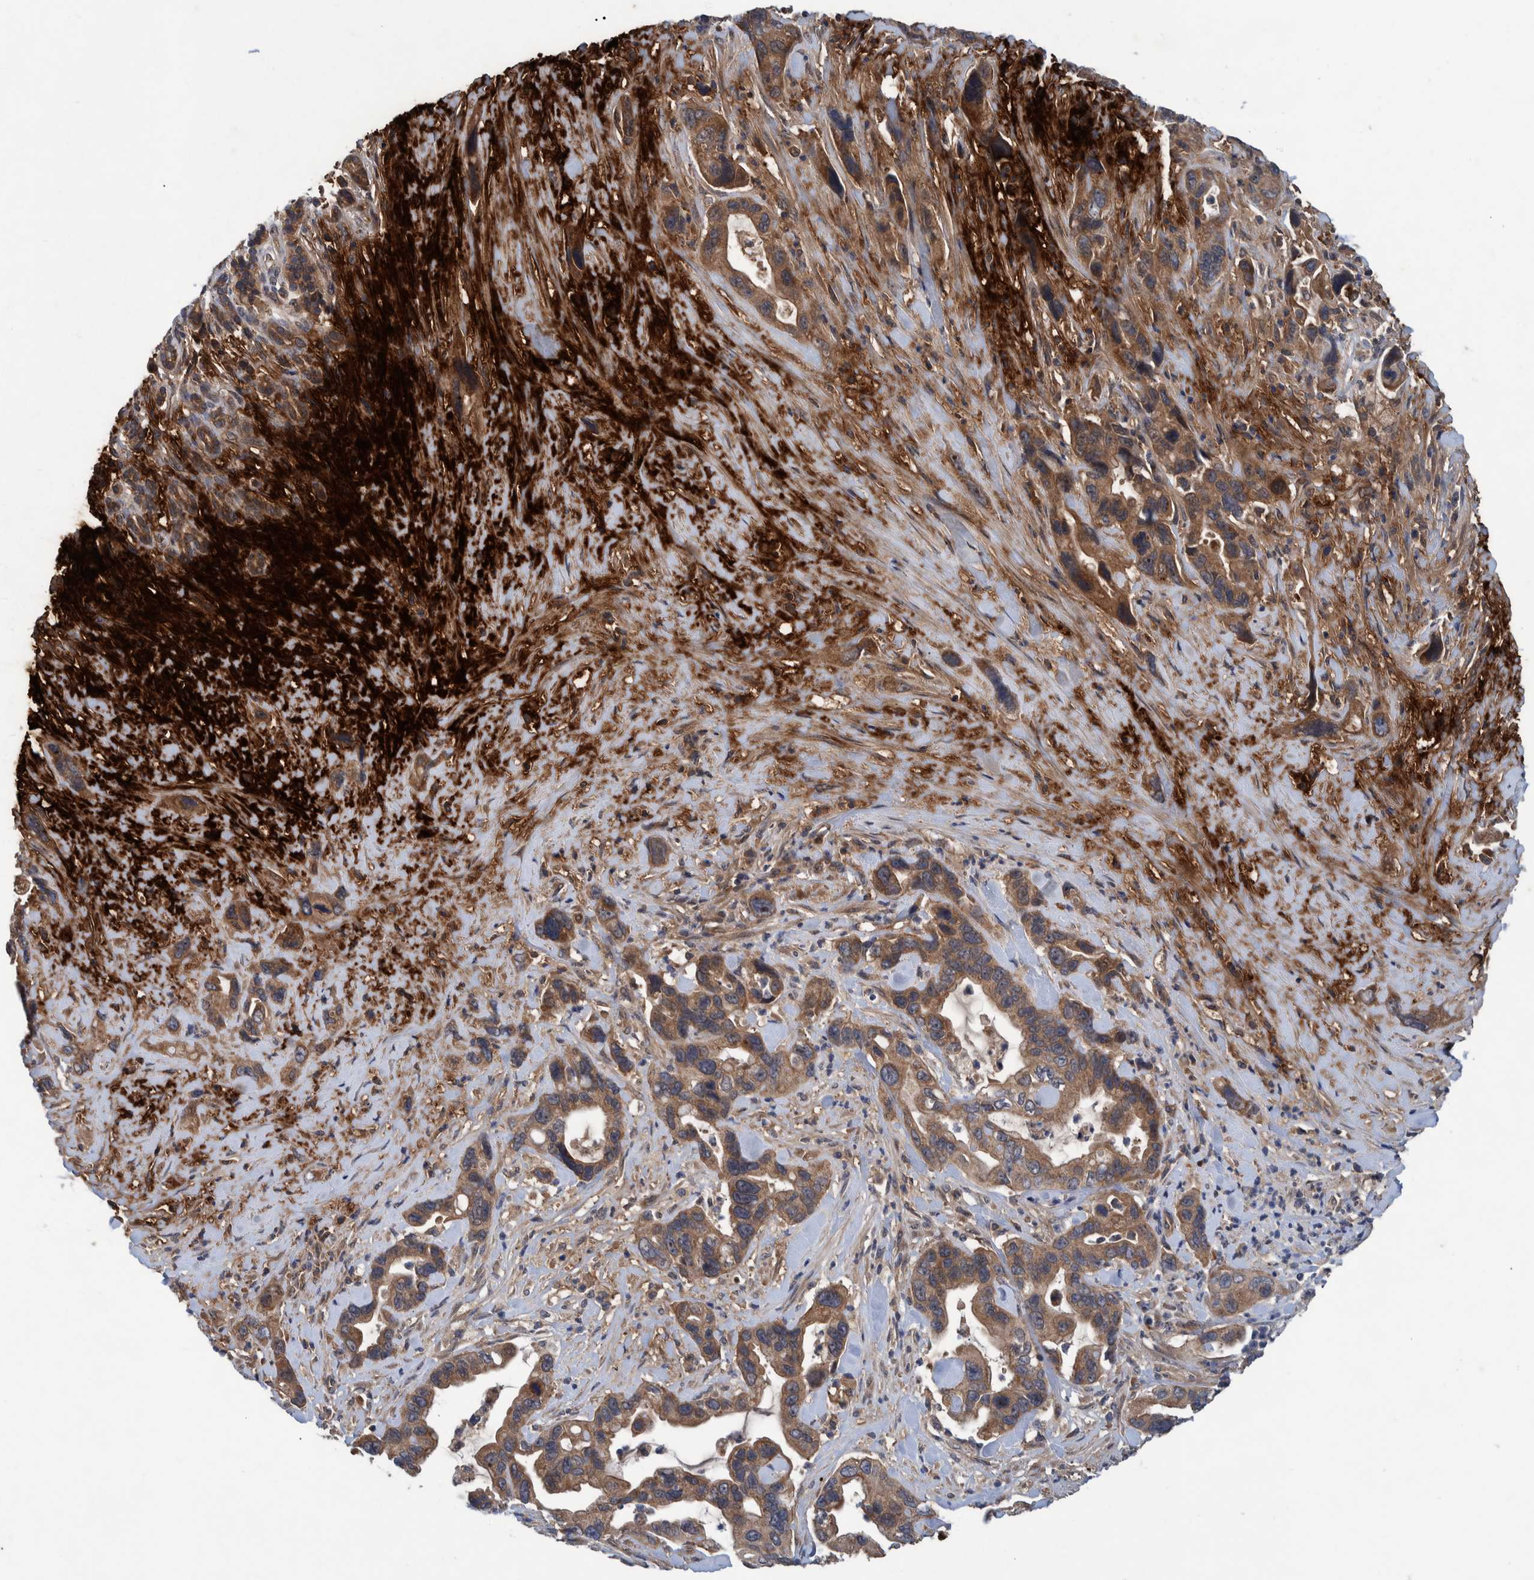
{"staining": {"intensity": "moderate", "quantity": ">75%", "location": "cytoplasmic/membranous"}, "tissue": "pancreatic cancer", "cell_type": "Tumor cells", "image_type": "cancer", "snomed": [{"axis": "morphology", "description": "Adenocarcinoma, NOS"}, {"axis": "topography", "description": "Pancreas"}], "caption": "A histopathology image showing moderate cytoplasmic/membranous positivity in about >75% of tumor cells in pancreatic adenocarcinoma, as visualized by brown immunohistochemical staining.", "gene": "ITIH3", "patient": {"sex": "female", "age": 70}}